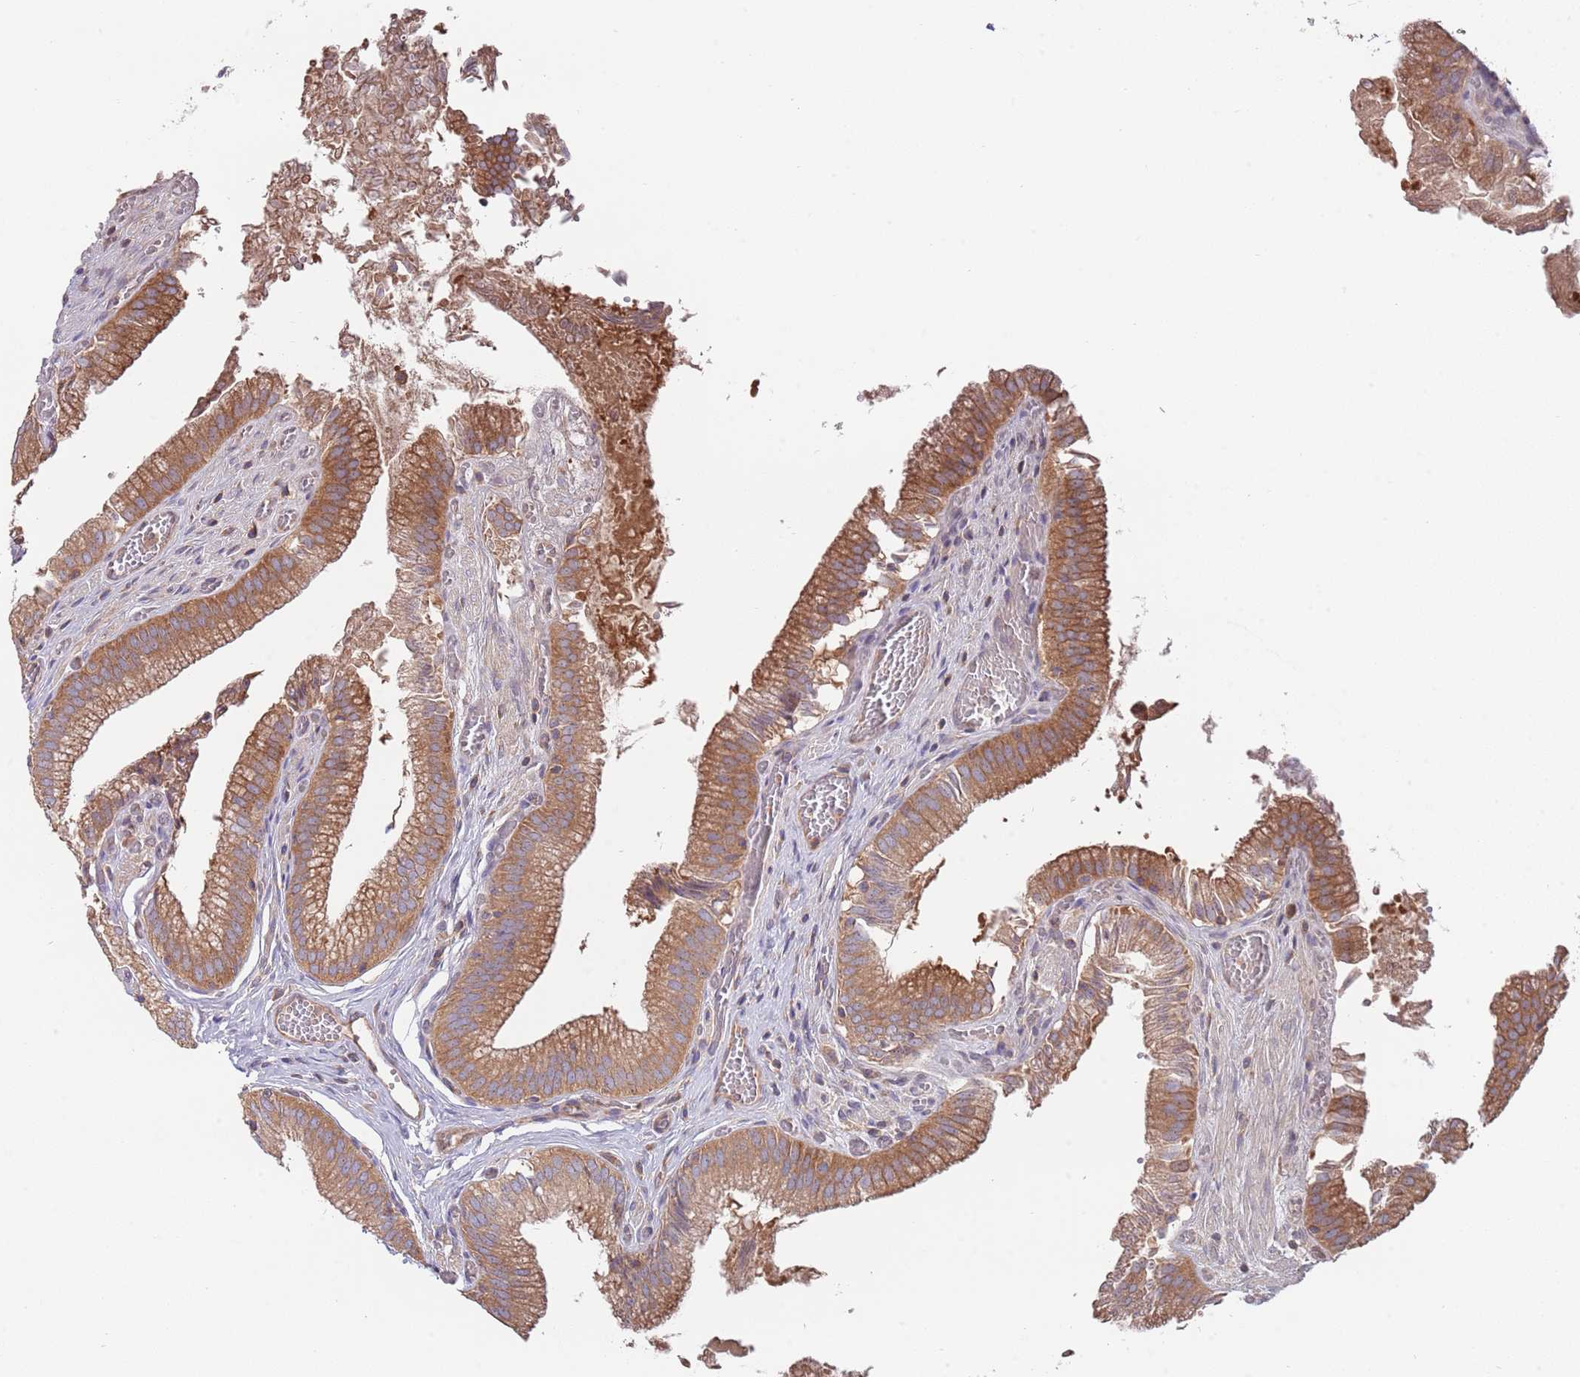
{"staining": {"intensity": "strong", "quantity": ">75%", "location": "cytoplasmic/membranous"}, "tissue": "gallbladder", "cell_type": "Glandular cells", "image_type": "normal", "snomed": [{"axis": "morphology", "description": "Normal tissue, NOS"}, {"axis": "topography", "description": "Gallbladder"}, {"axis": "topography", "description": "Peripheral nerve tissue"}], "caption": "Immunohistochemical staining of benign human gallbladder displays >75% levels of strong cytoplasmic/membranous protein staining in about >75% of glandular cells. (DAB IHC with brightfield microscopy, high magnification).", "gene": "EIF3F", "patient": {"sex": "male", "age": 17}}